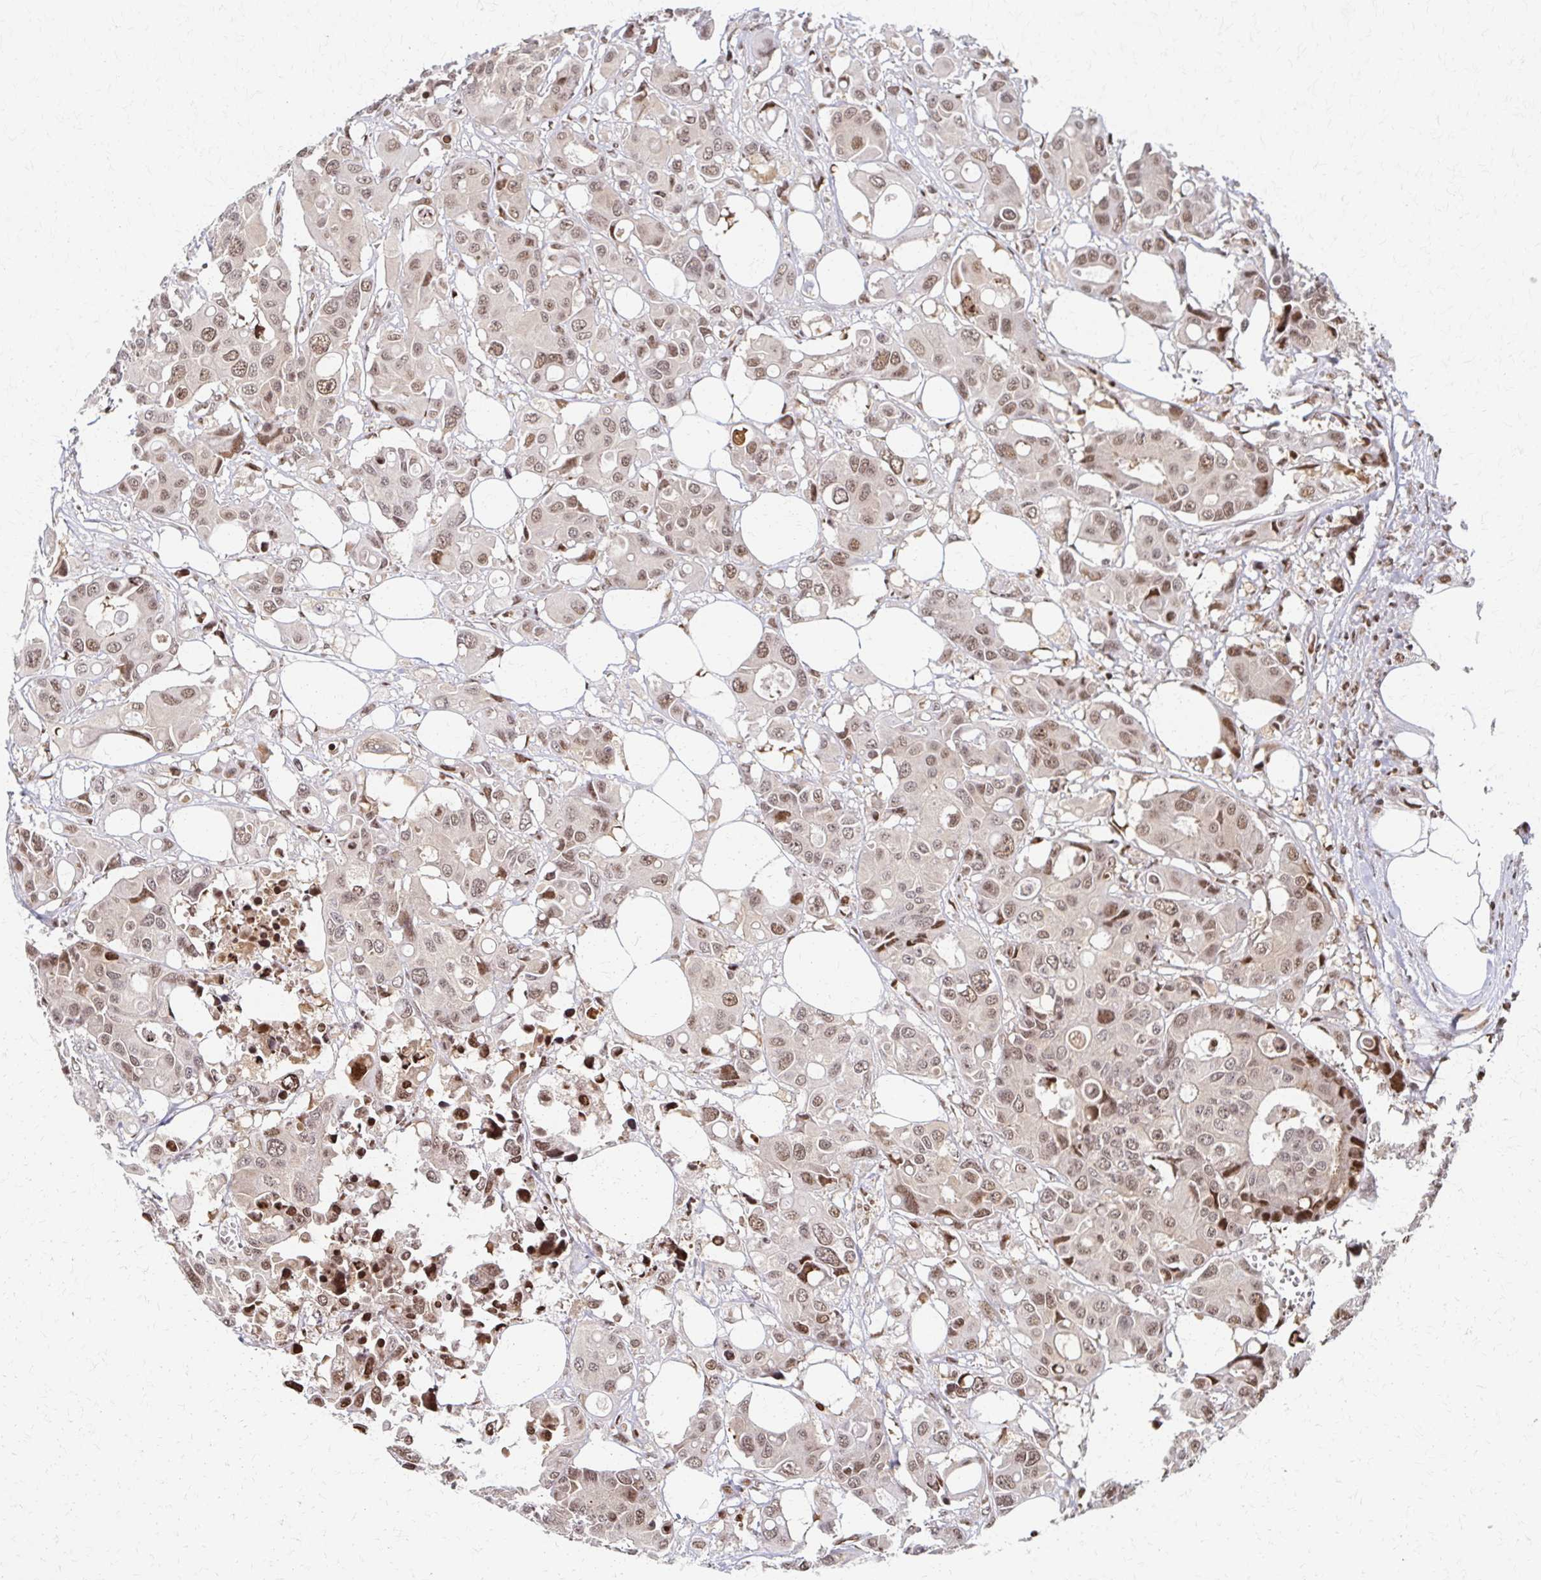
{"staining": {"intensity": "weak", "quantity": ">75%", "location": "nuclear"}, "tissue": "colorectal cancer", "cell_type": "Tumor cells", "image_type": "cancer", "snomed": [{"axis": "morphology", "description": "Adenocarcinoma, NOS"}, {"axis": "topography", "description": "Colon"}], "caption": "Immunohistochemistry photomicrograph of adenocarcinoma (colorectal) stained for a protein (brown), which exhibits low levels of weak nuclear positivity in approximately >75% of tumor cells.", "gene": "PSMD7", "patient": {"sex": "male", "age": 77}}